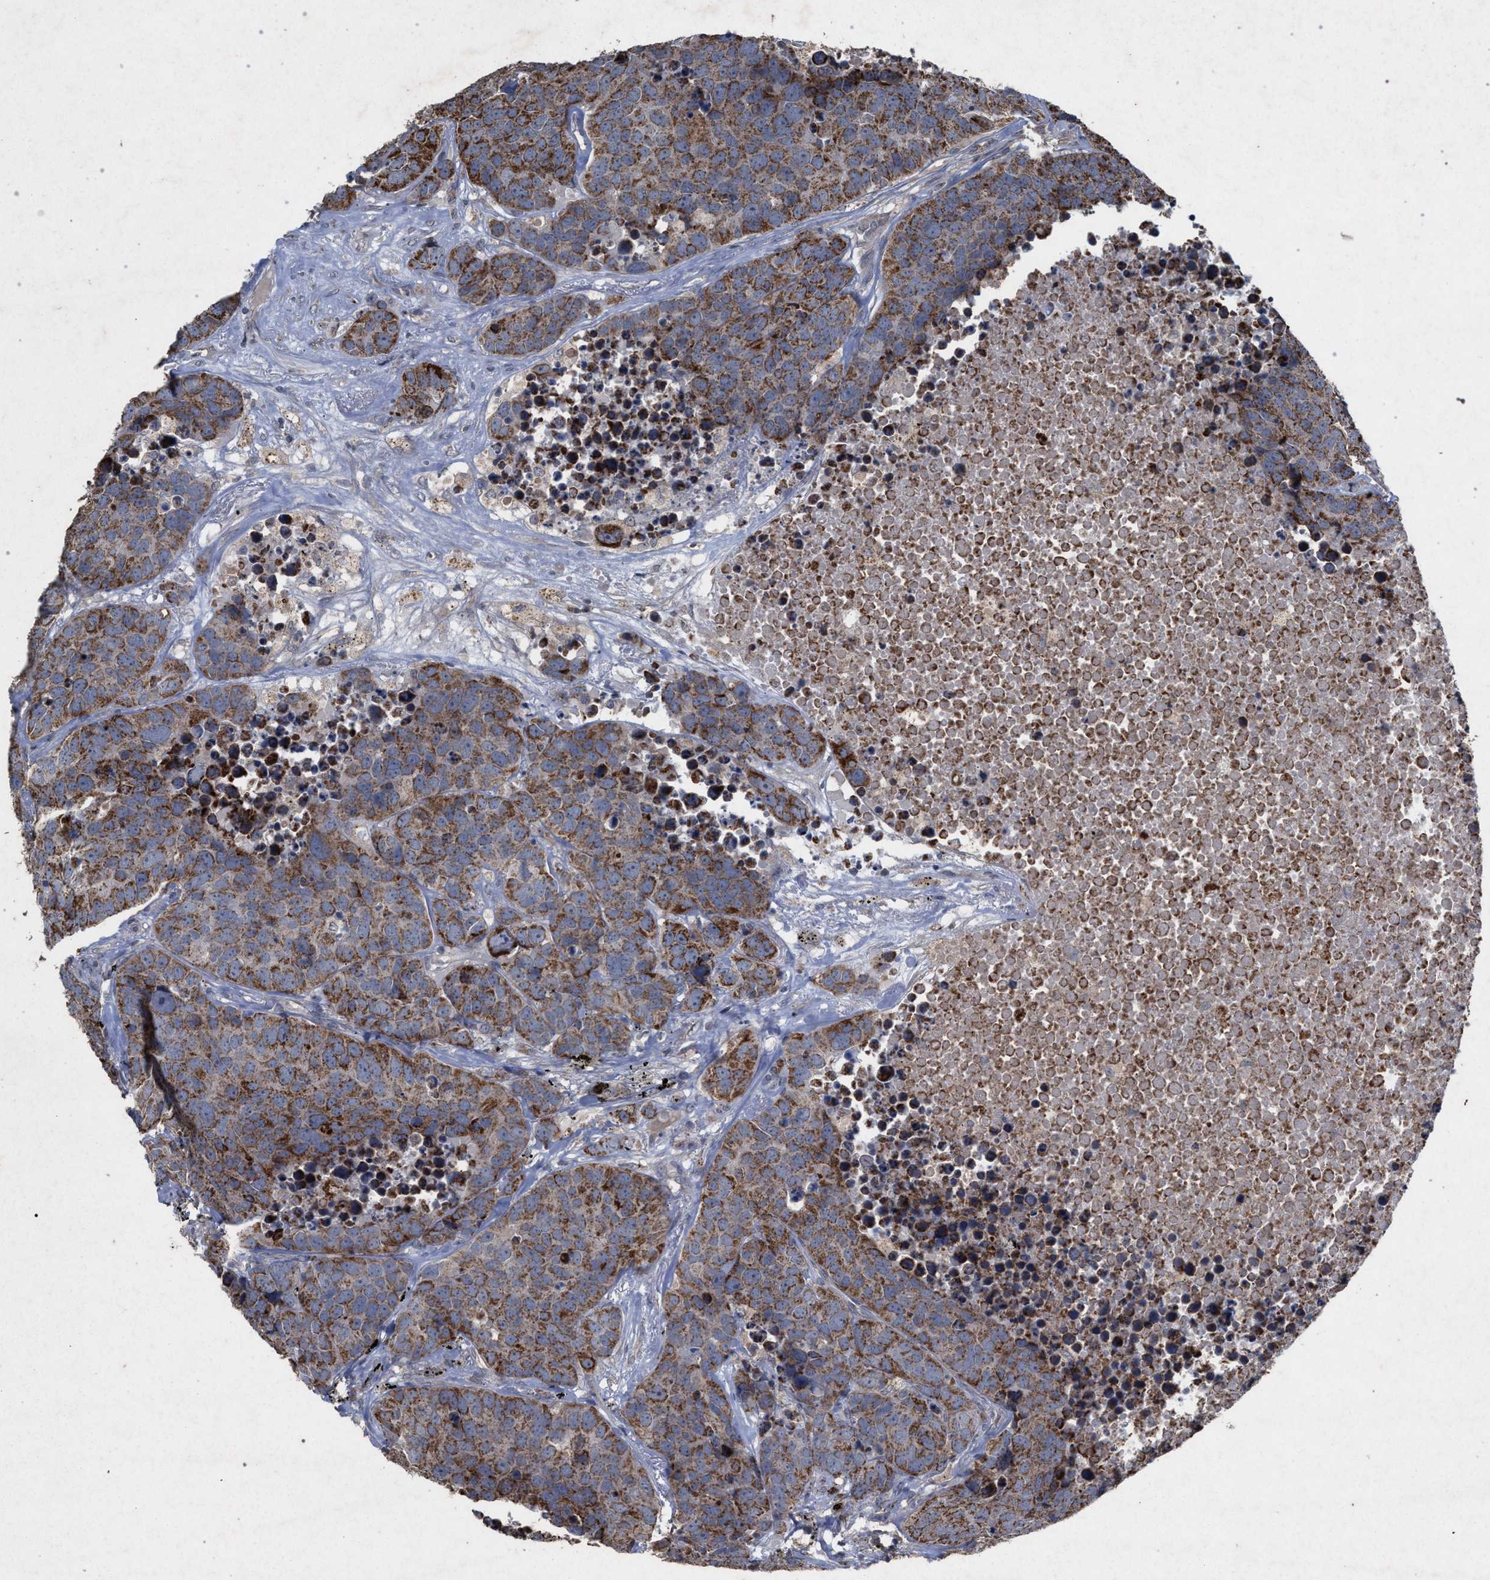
{"staining": {"intensity": "moderate", "quantity": ">75%", "location": "cytoplasmic/membranous"}, "tissue": "carcinoid", "cell_type": "Tumor cells", "image_type": "cancer", "snomed": [{"axis": "morphology", "description": "Carcinoid, malignant, NOS"}, {"axis": "topography", "description": "Lung"}], "caption": "Brown immunohistochemical staining in human carcinoid shows moderate cytoplasmic/membranous positivity in about >75% of tumor cells.", "gene": "PKD2L1", "patient": {"sex": "male", "age": 60}}